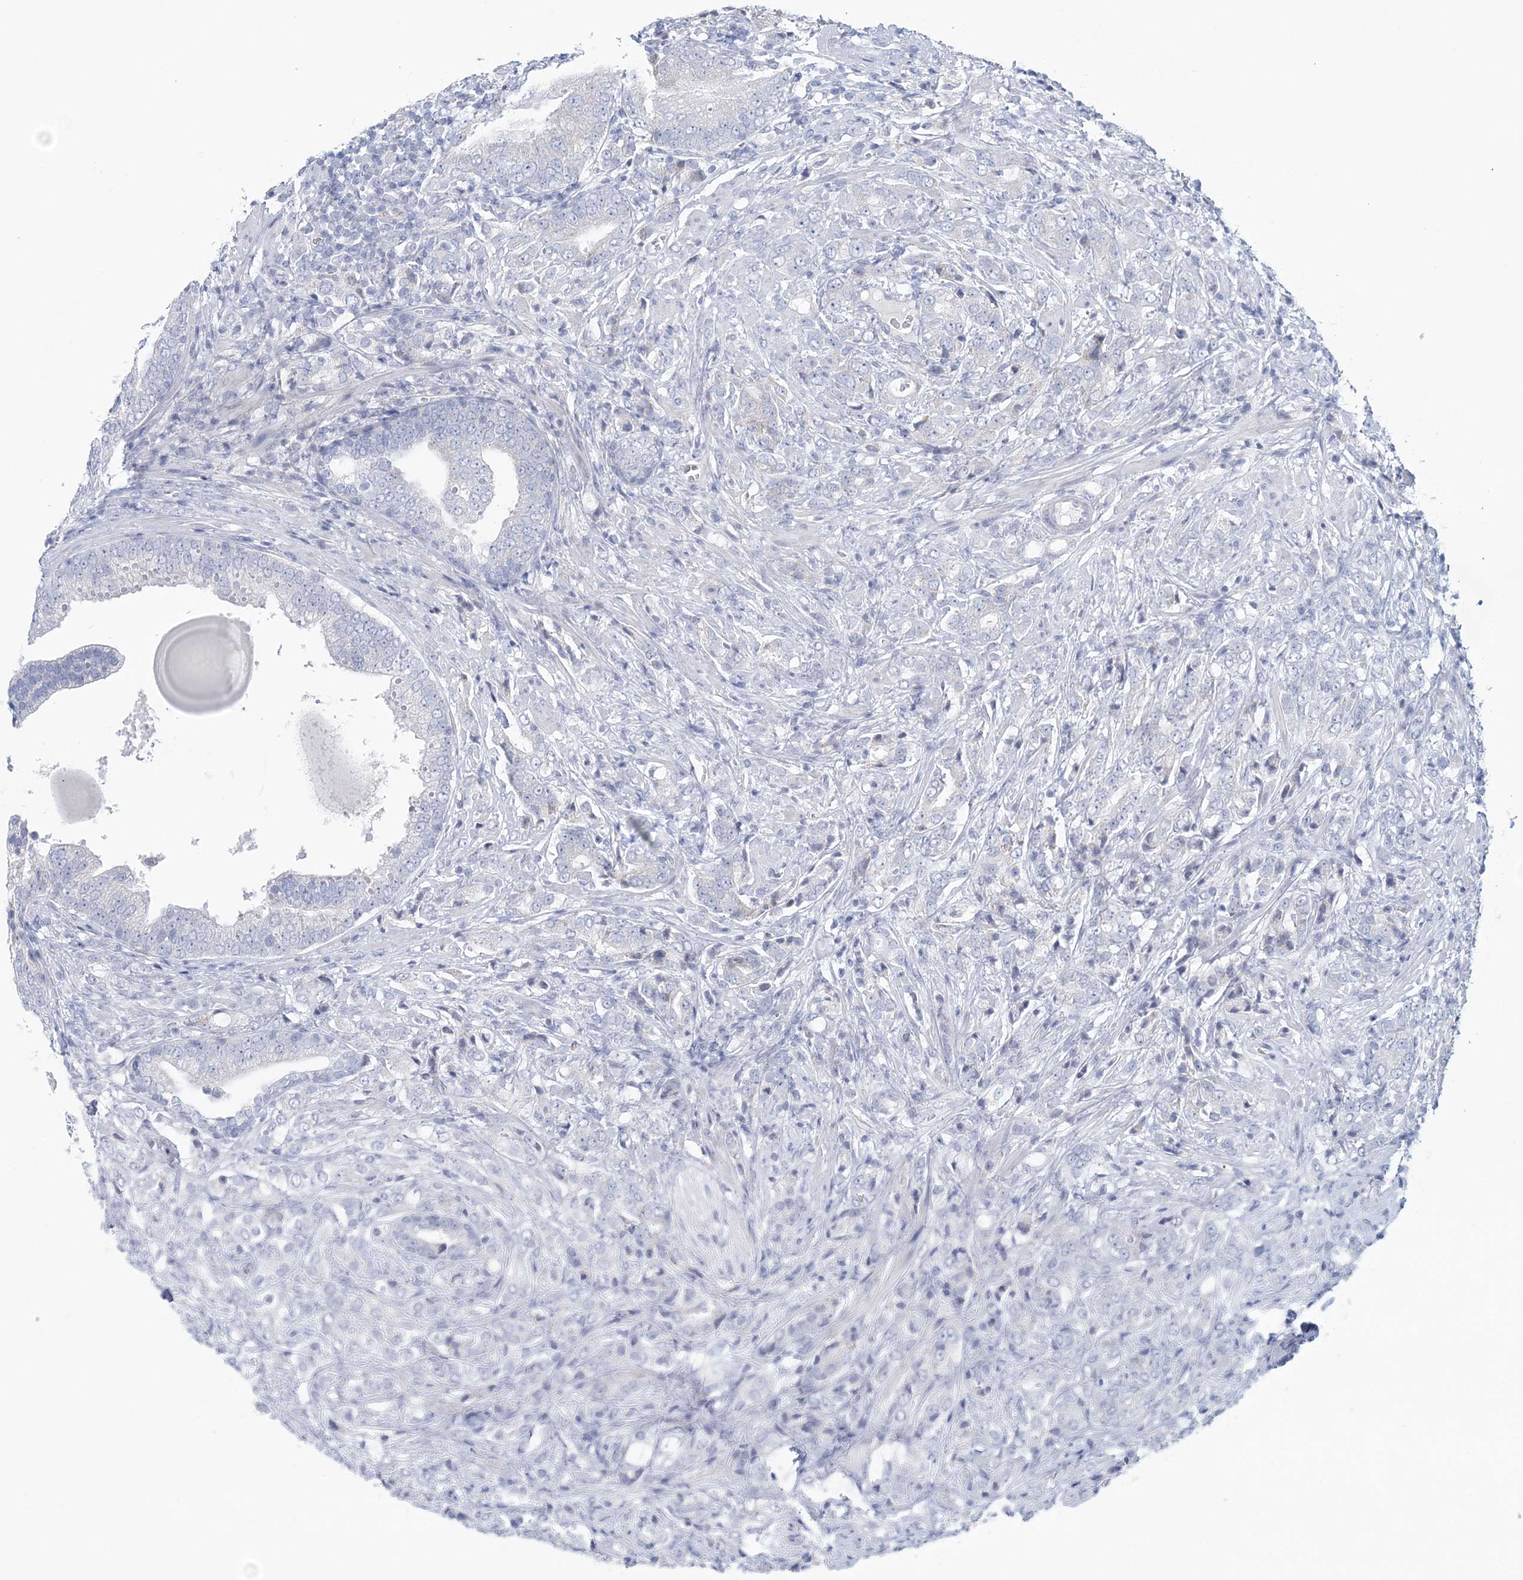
{"staining": {"intensity": "negative", "quantity": "none", "location": "none"}, "tissue": "prostate cancer", "cell_type": "Tumor cells", "image_type": "cancer", "snomed": [{"axis": "morphology", "description": "Adenocarcinoma, High grade"}, {"axis": "topography", "description": "Prostate"}], "caption": "Prostate cancer (adenocarcinoma (high-grade)) was stained to show a protein in brown. There is no significant positivity in tumor cells. (DAB (3,3'-diaminobenzidine) IHC, high magnification).", "gene": "NIPAL1", "patient": {"sex": "male", "age": 57}}